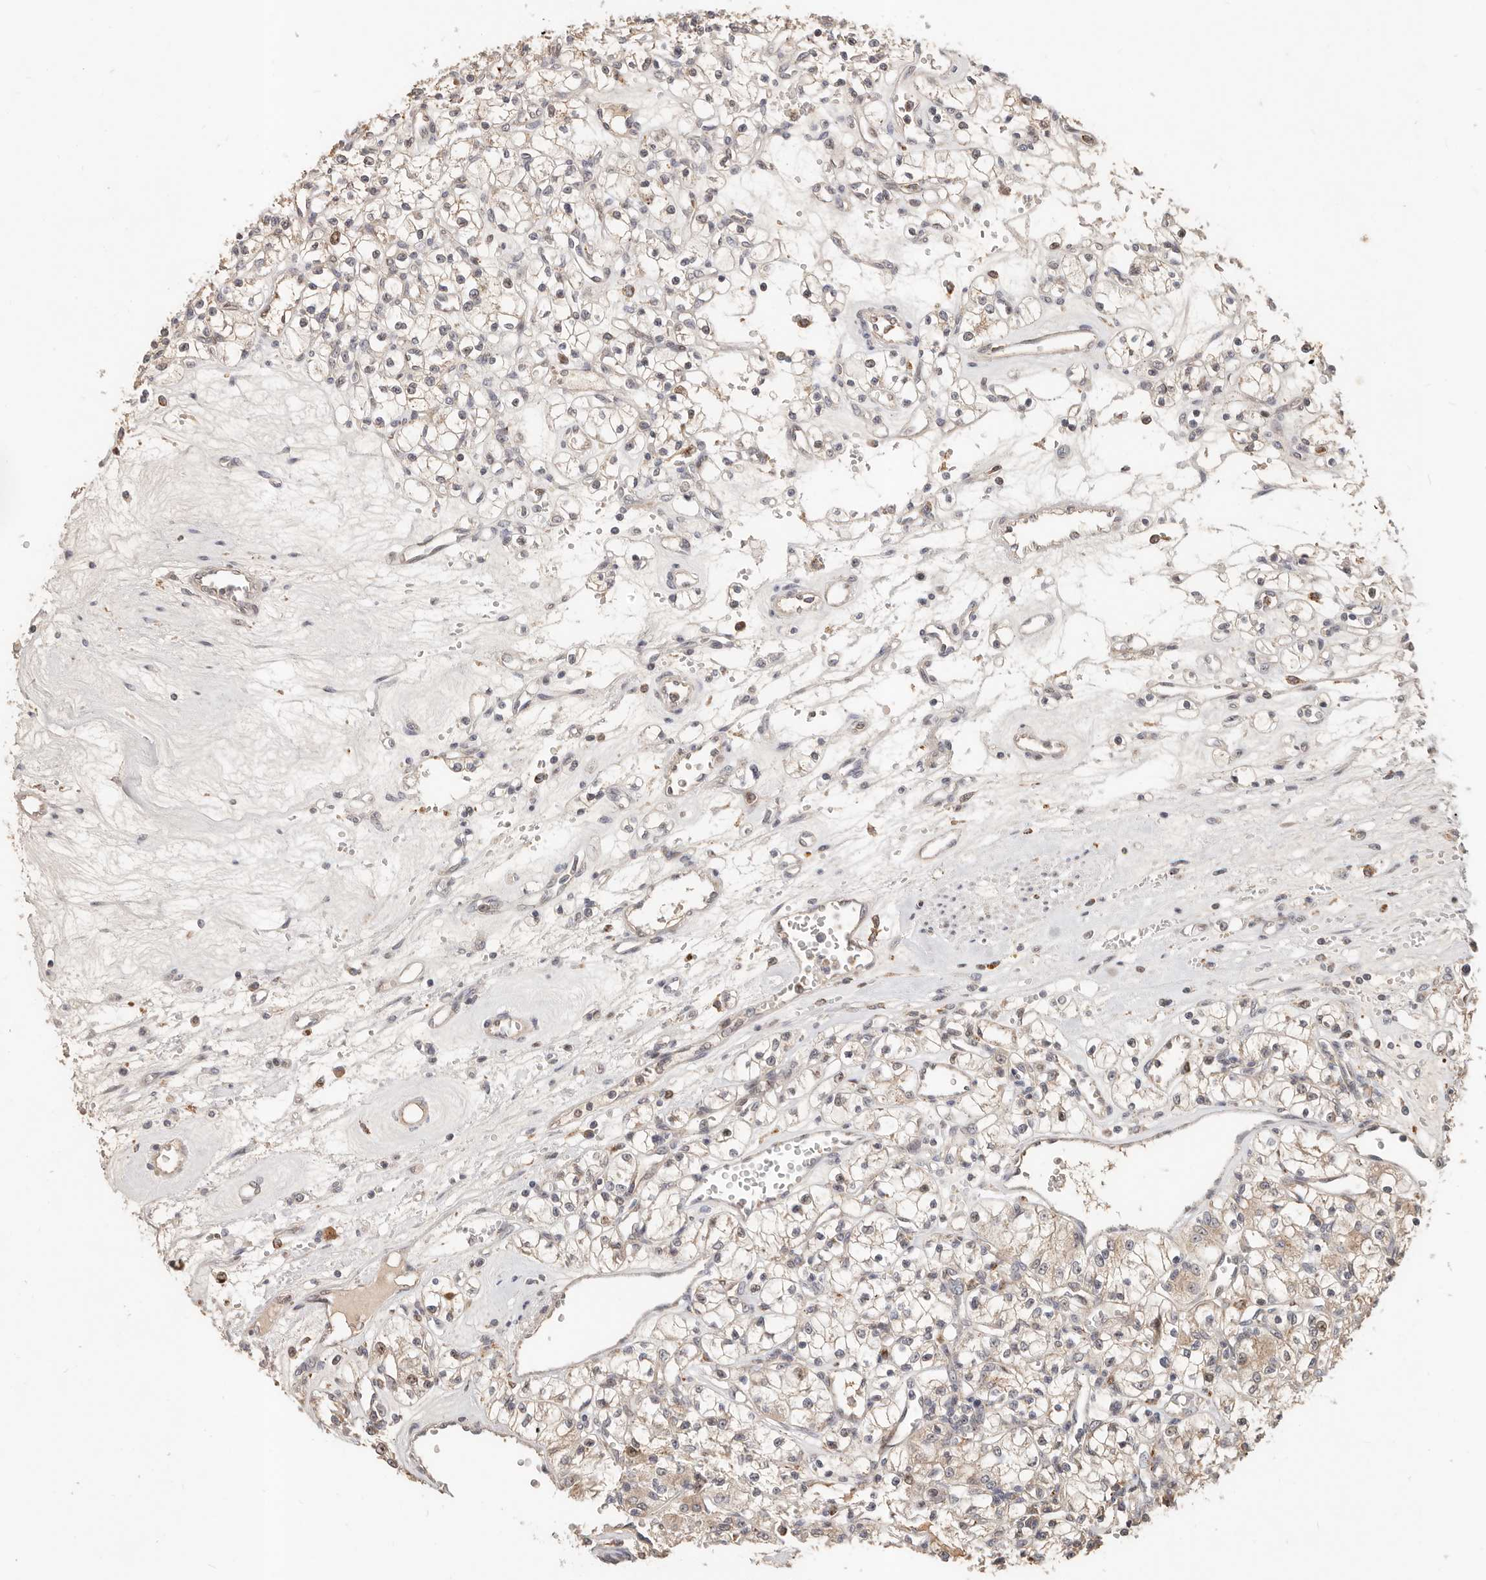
{"staining": {"intensity": "weak", "quantity": ">75%", "location": "cytoplasmic/membranous"}, "tissue": "renal cancer", "cell_type": "Tumor cells", "image_type": "cancer", "snomed": [{"axis": "morphology", "description": "Adenocarcinoma, NOS"}, {"axis": "topography", "description": "Kidney"}], "caption": "Renal cancer was stained to show a protein in brown. There is low levels of weak cytoplasmic/membranous positivity in approximately >75% of tumor cells. (DAB = brown stain, brightfield microscopy at high magnification).", "gene": "ZRANB1", "patient": {"sex": "female", "age": 59}}